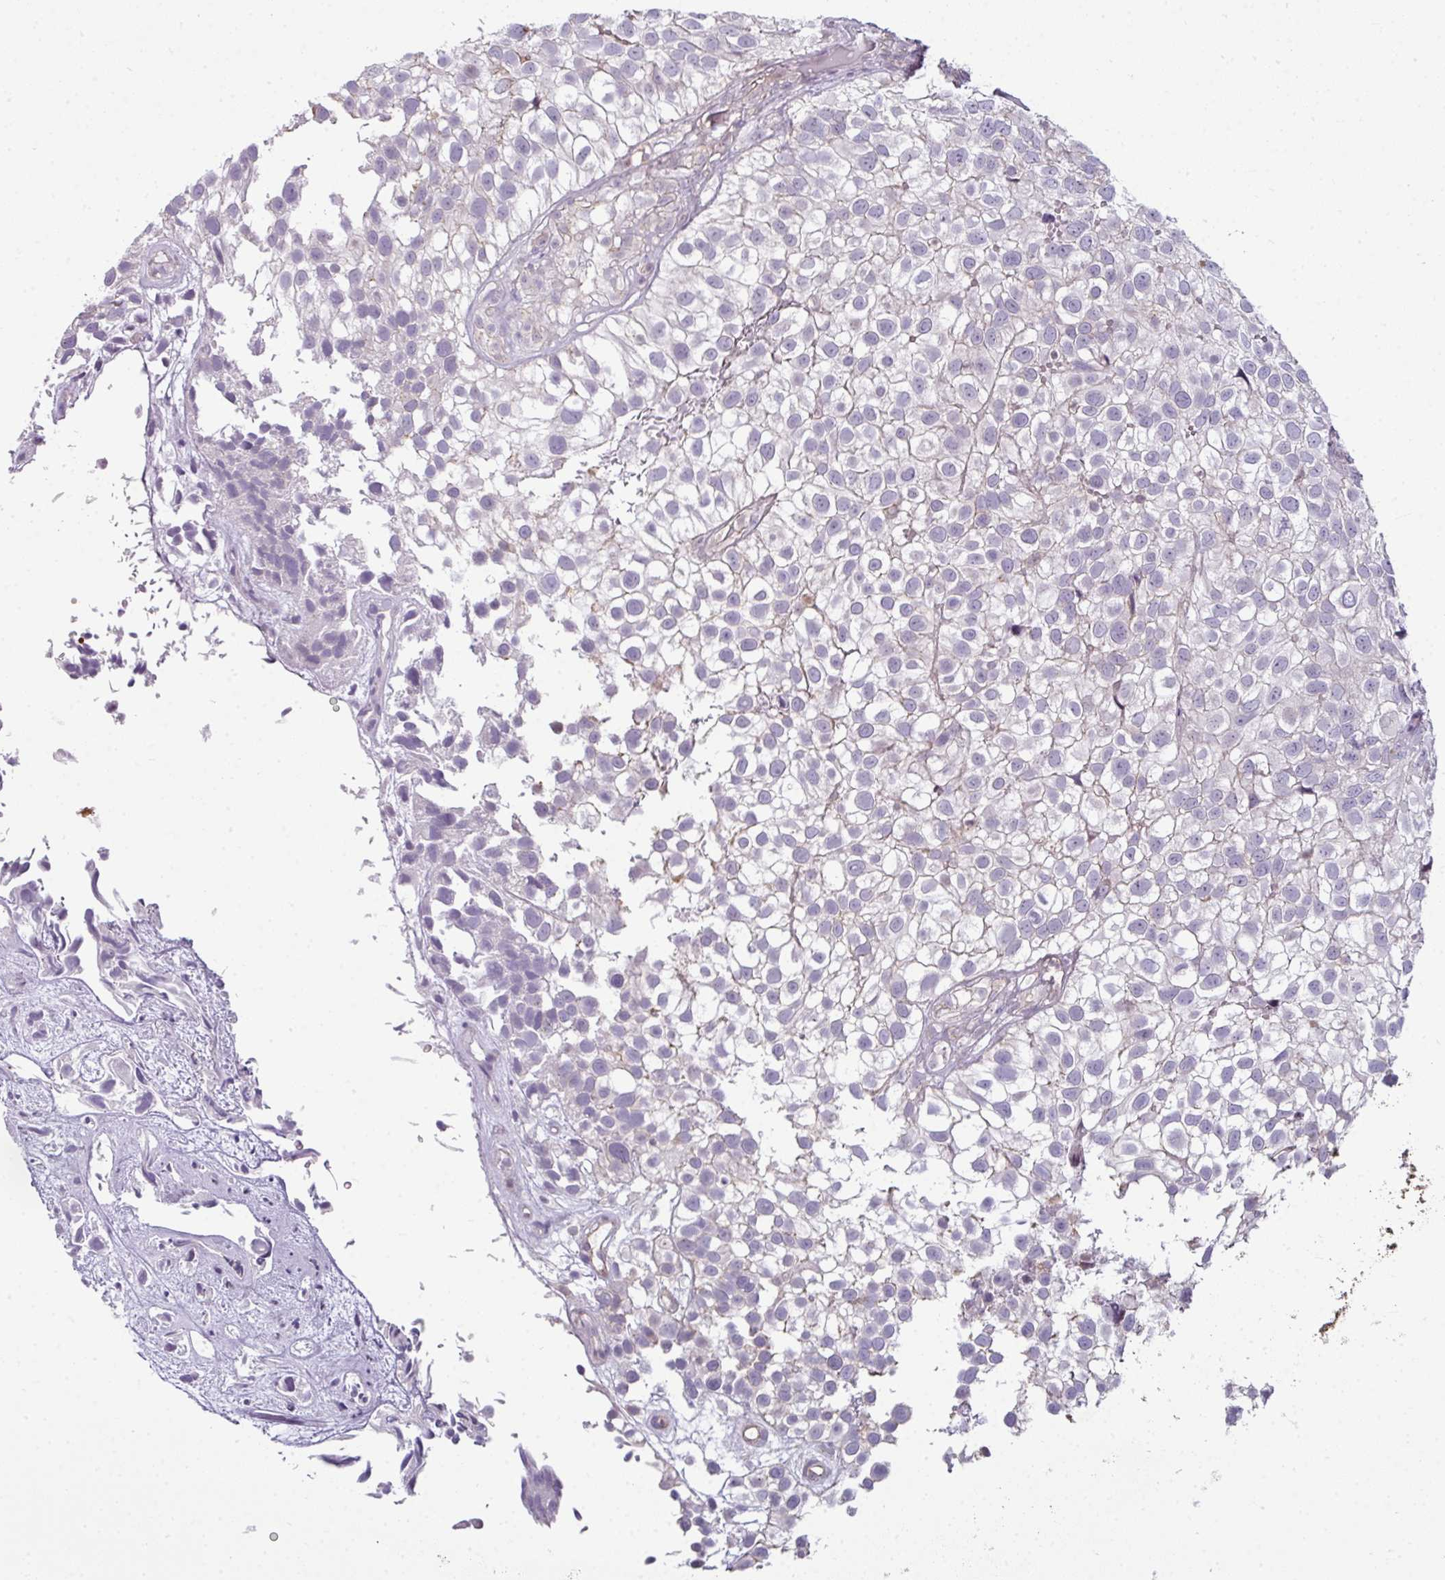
{"staining": {"intensity": "negative", "quantity": "none", "location": "none"}, "tissue": "urothelial cancer", "cell_type": "Tumor cells", "image_type": "cancer", "snomed": [{"axis": "morphology", "description": "Urothelial carcinoma, High grade"}, {"axis": "topography", "description": "Urinary bladder"}], "caption": "The image shows no staining of tumor cells in urothelial cancer.", "gene": "STAT5A", "patient": {"sex": "male", "age": 56}}